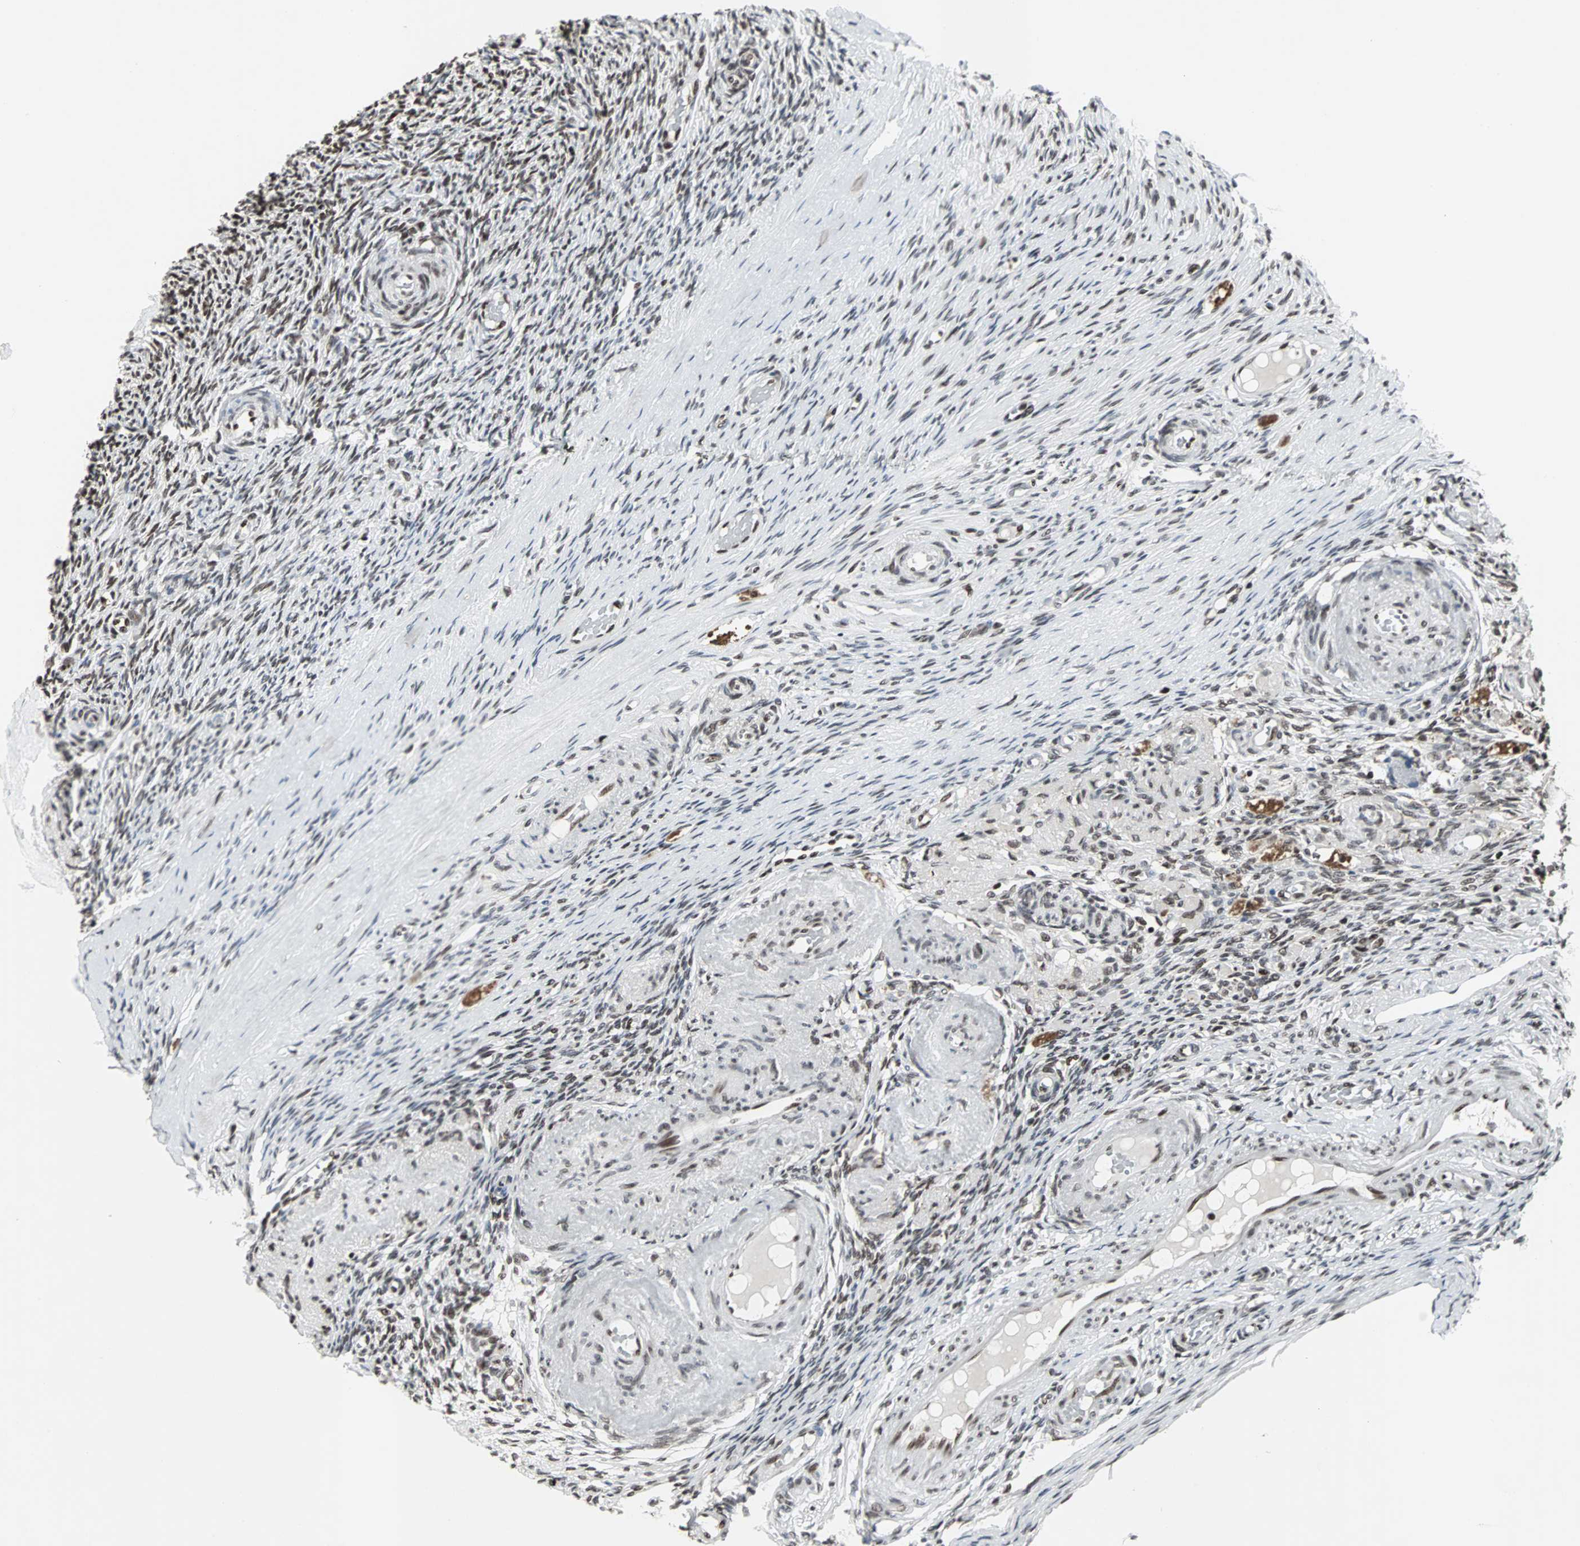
{"staining": {"intensity": "weak", "quantity": "25%-75%", "location": "nuclear"}, "tissue": "ovary", "cell_type": "Ovarian stroma cells", "image_type": "normal", "snomed": [{"axis": "morphology", "description": "Normal tissue, NOS"}, {"axis": "topography", "description": "Ovary"}], "caption": "Ovary stained with IHC reveals weak nuclear expression in about 25%-75% of ovarian stroma cells. (DAB (3,3'-diaminobenzidine) IHC with brightfield microscopy, high magnification).", "gene": "PNKP", "patient": {"sex": "female", "age": 60}}